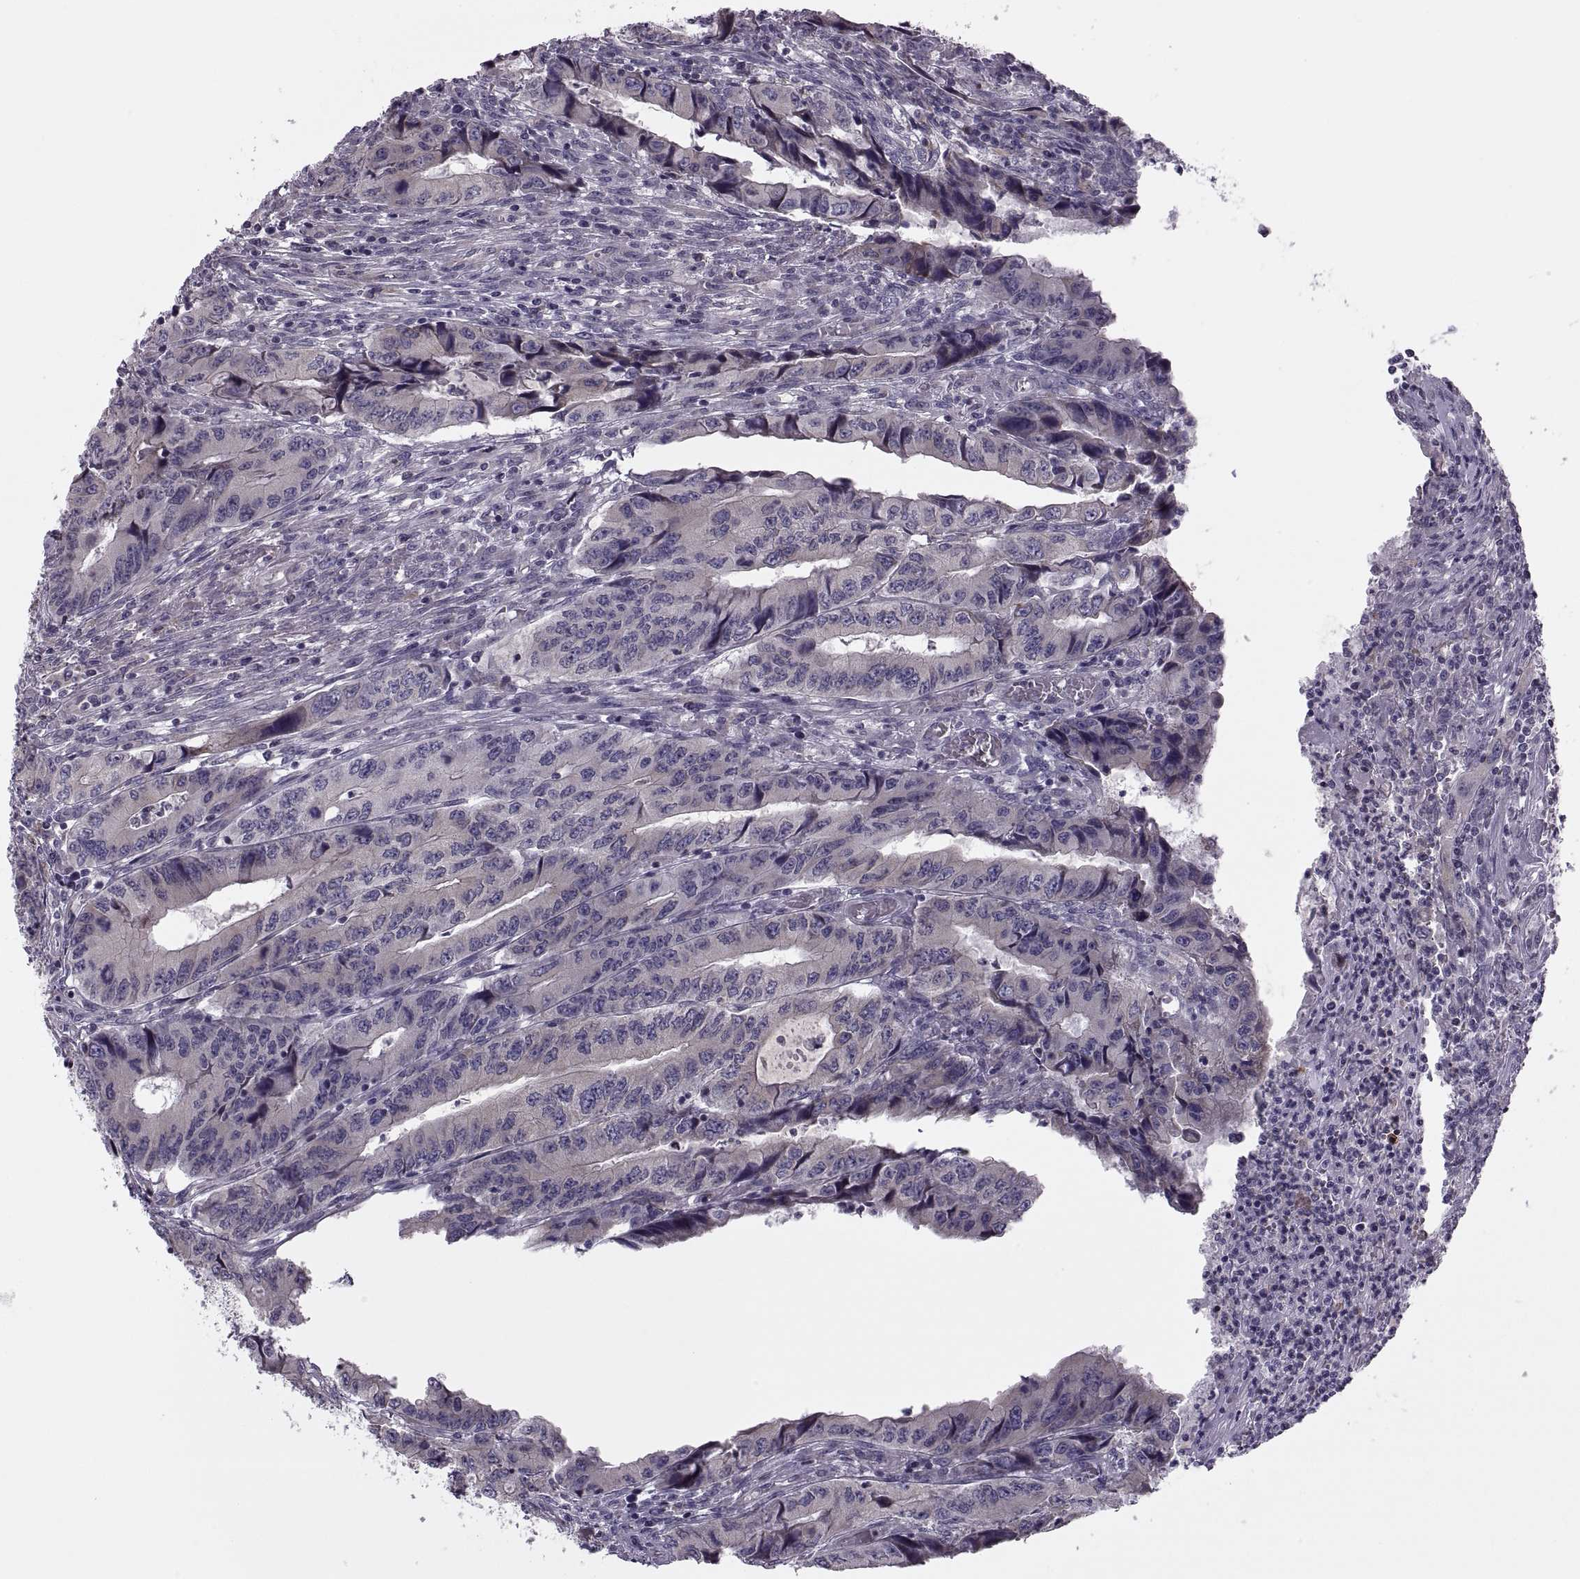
{"staining": {"intensity": "weak", "quantity": "25%-75%", "location": "cytoplasmic/membranous"}, "tissue": "colorectal cancer", "cell_type": "Tumor cells", "image_type": "cancer", "snomed": [{"axis": "morphology", "description": "Adenocarcinoma, NOS"}, {"axis": "topography", "description": "Colon"}], "caption": "Tumor cells display low levels of weak cytoplasmic/membranous expression in about 25%-75% of cells in human colorectal cancer (adenocarcinoma). (DAB (3,3'-diaminobenzidine) = brown stain, brightfield microscopy at high magnification).", "gene": "LETM2", "patient": {"sex": "male", "age": 53}}